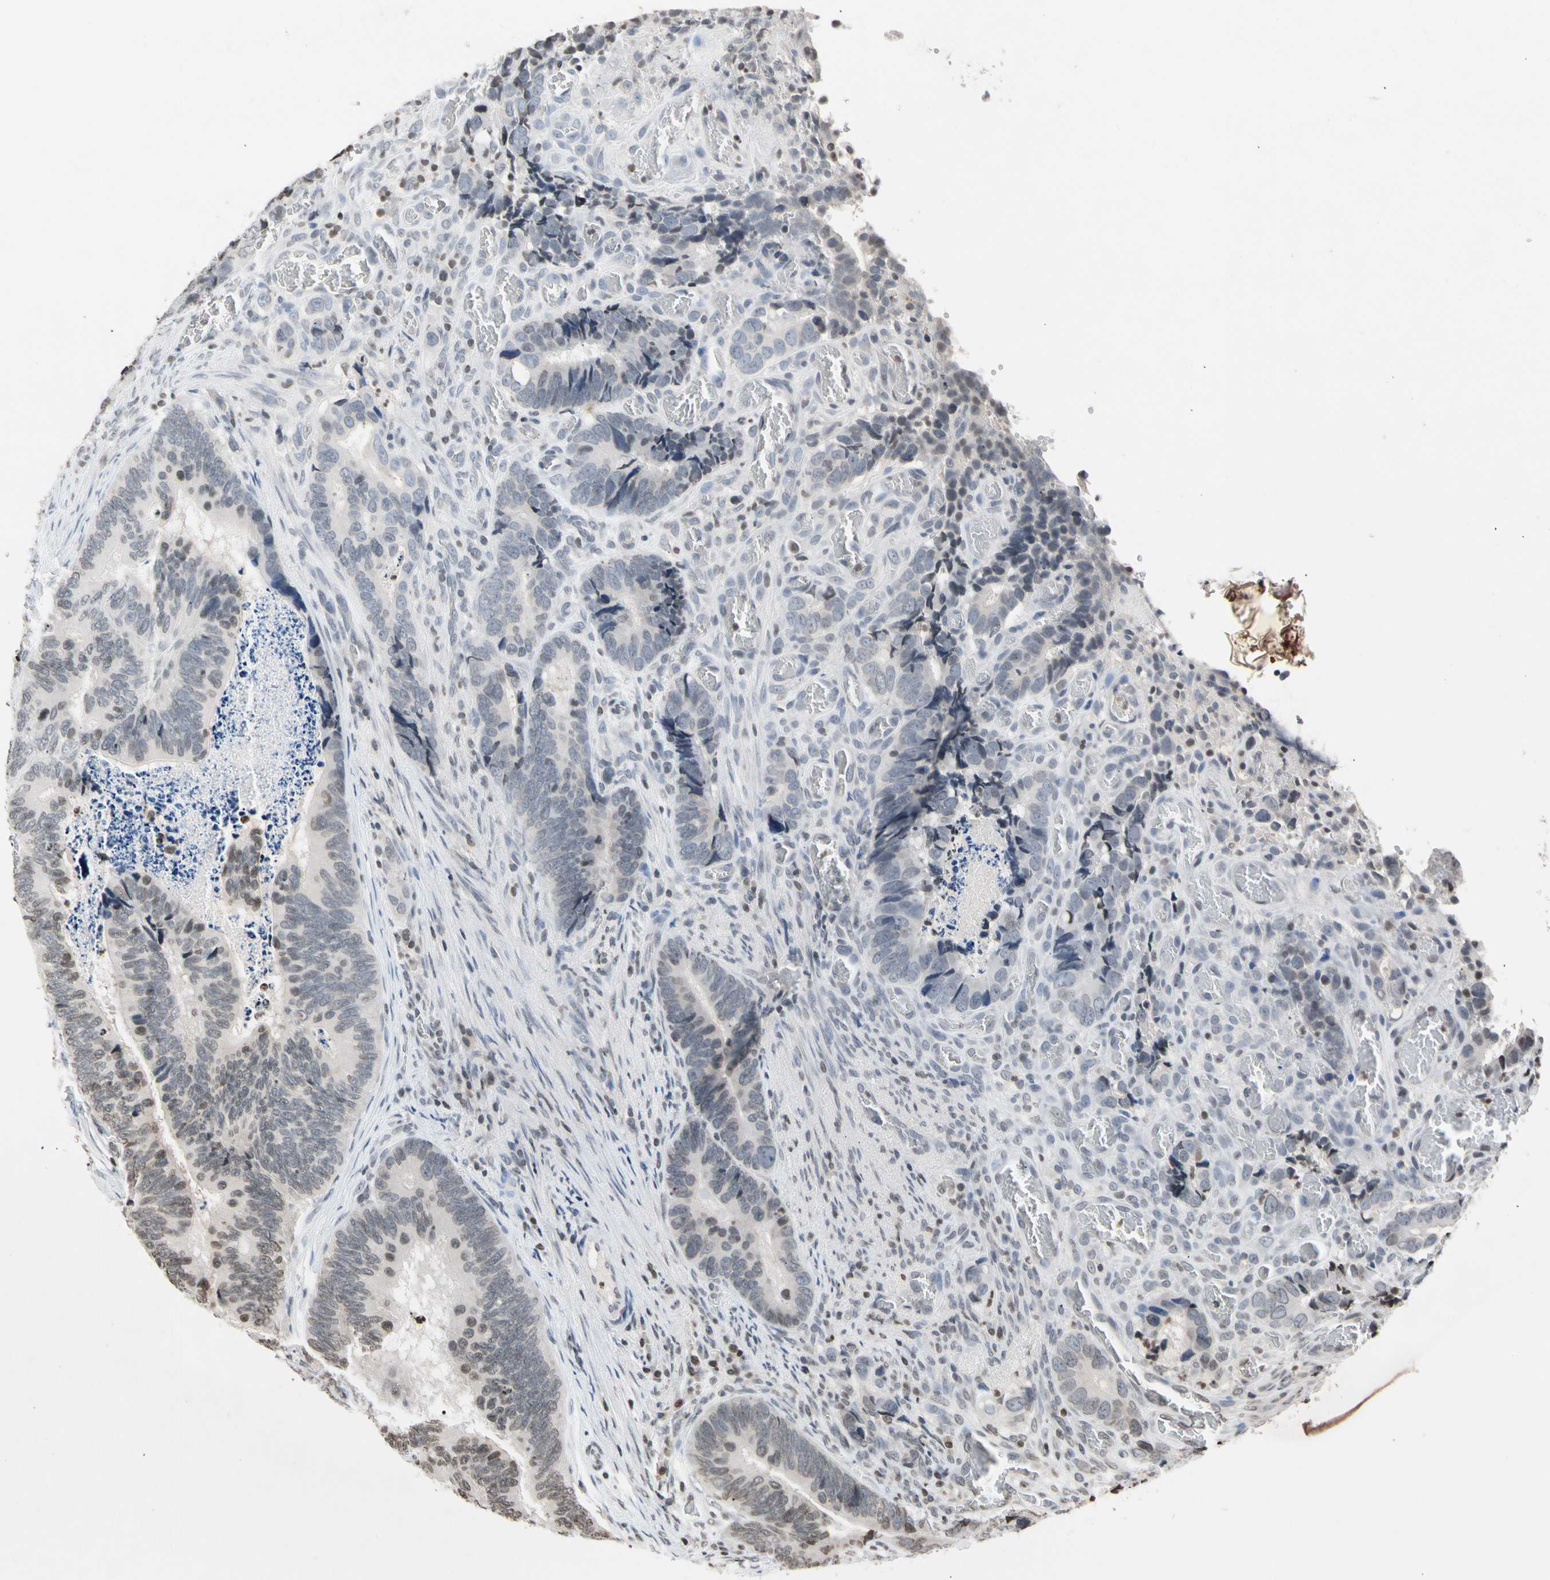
{"staining": {"intensity": "negative", "quantity": "none", "location": "none"}, "tissue": "colorectal cancer", "cell_type": "Tumor cells", "image_type": "cancer", "snomed": [{"axis": "morphology", "description": "Adenocarcinoma, NOS"}, {"axis": "topography", "description": "Colon"}], "caption": "Colorectal cancer stained for a protein using immunohistochemistry exhibits no expression tumor cells.", "gene": "GPX4", "patient": {"sex": "male", "age": 72}}